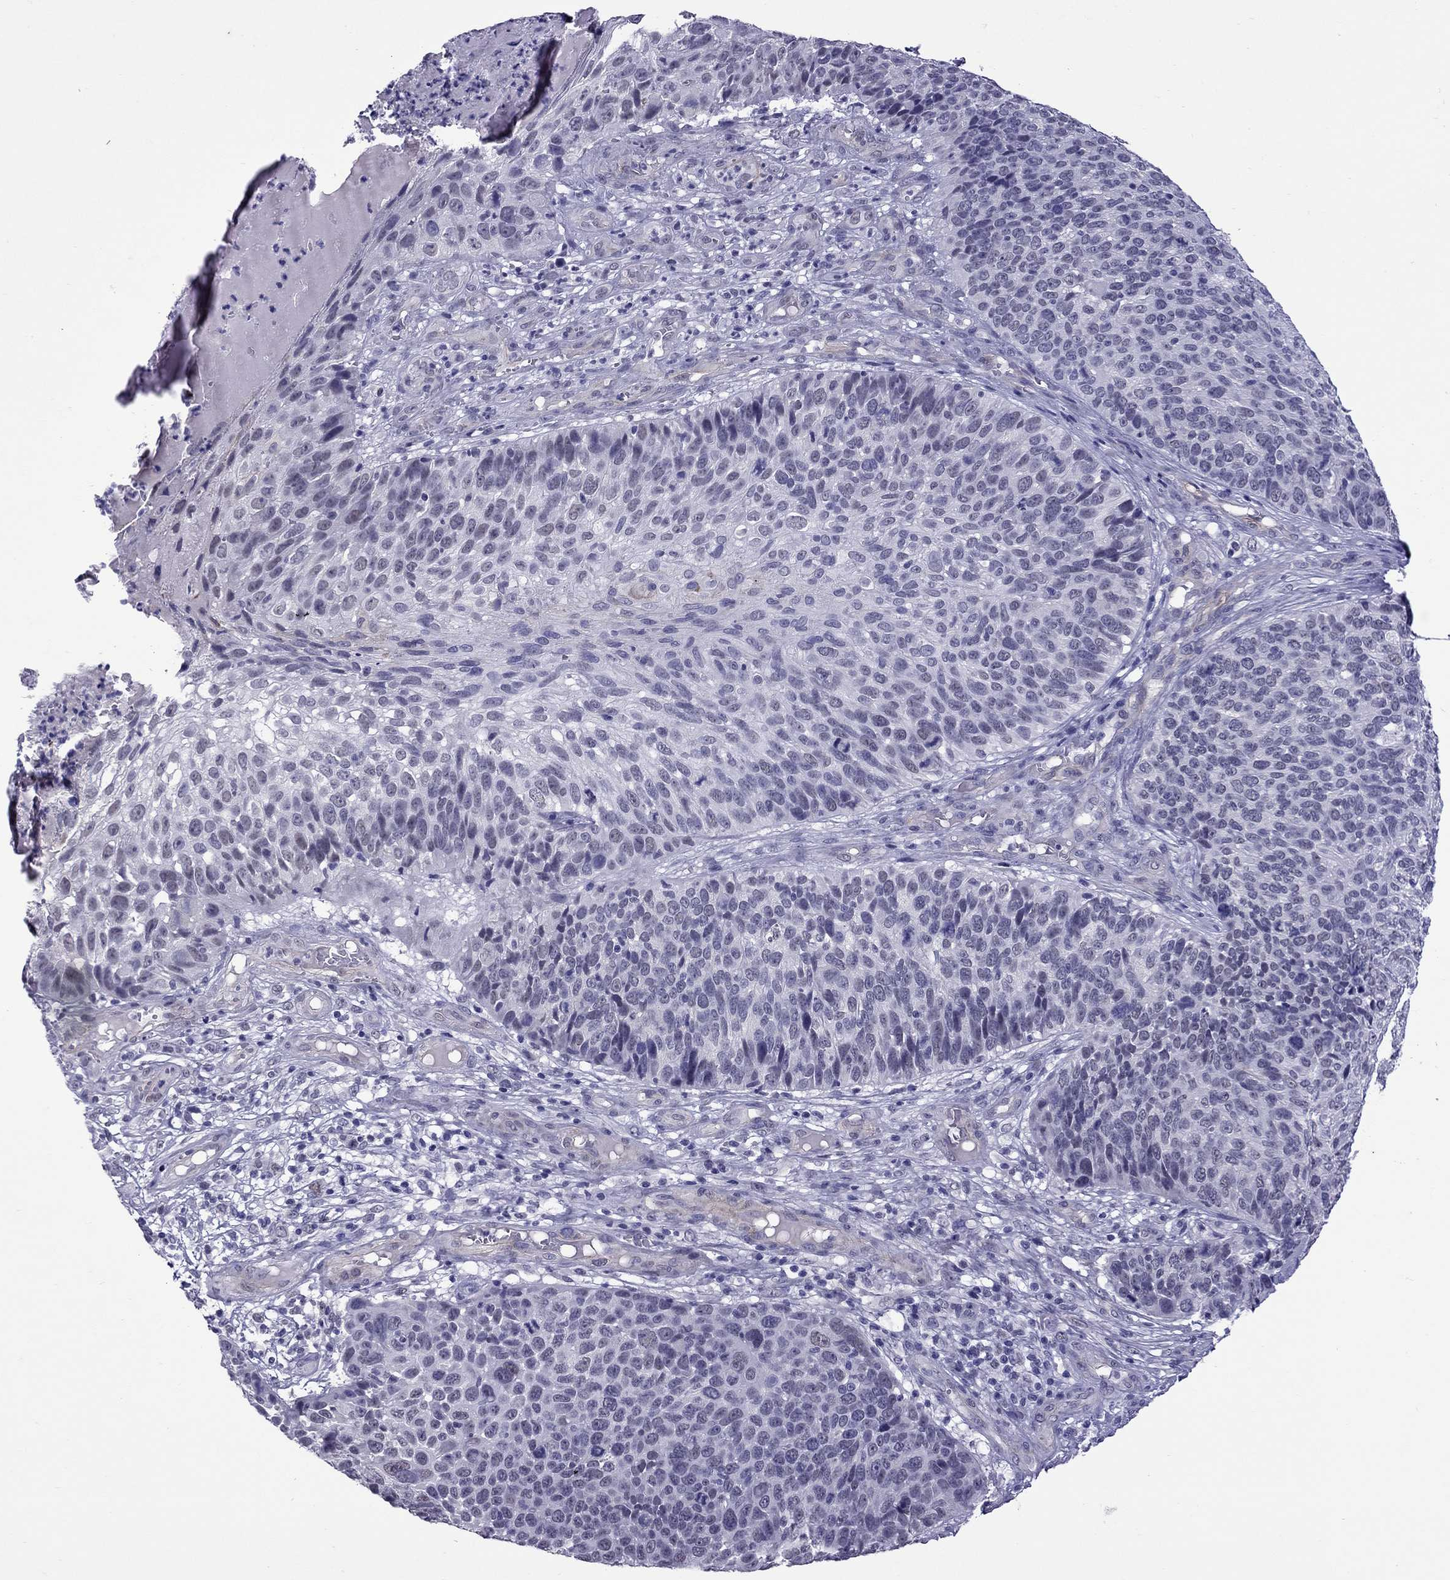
{"staining": {"intensity": "negative", "quantity": "none", "location": "none"}, "tissue": "skin cancer", "cell_type": "Tumor cells", "image_type": "cancer", "snomed": [{"axis": "morphology", "description": "Squamous cell carcinoma, NOS"}, {"axis": "topography", "description": "Skin"}], "caption": "Human skin squamous cell carcinoma stained for a protein using immunohistochemistry (IHC) reveals no positivity in tumor cells.", "gene": "CHRNA5", "patient": {"sex": "male", "age": 92}}